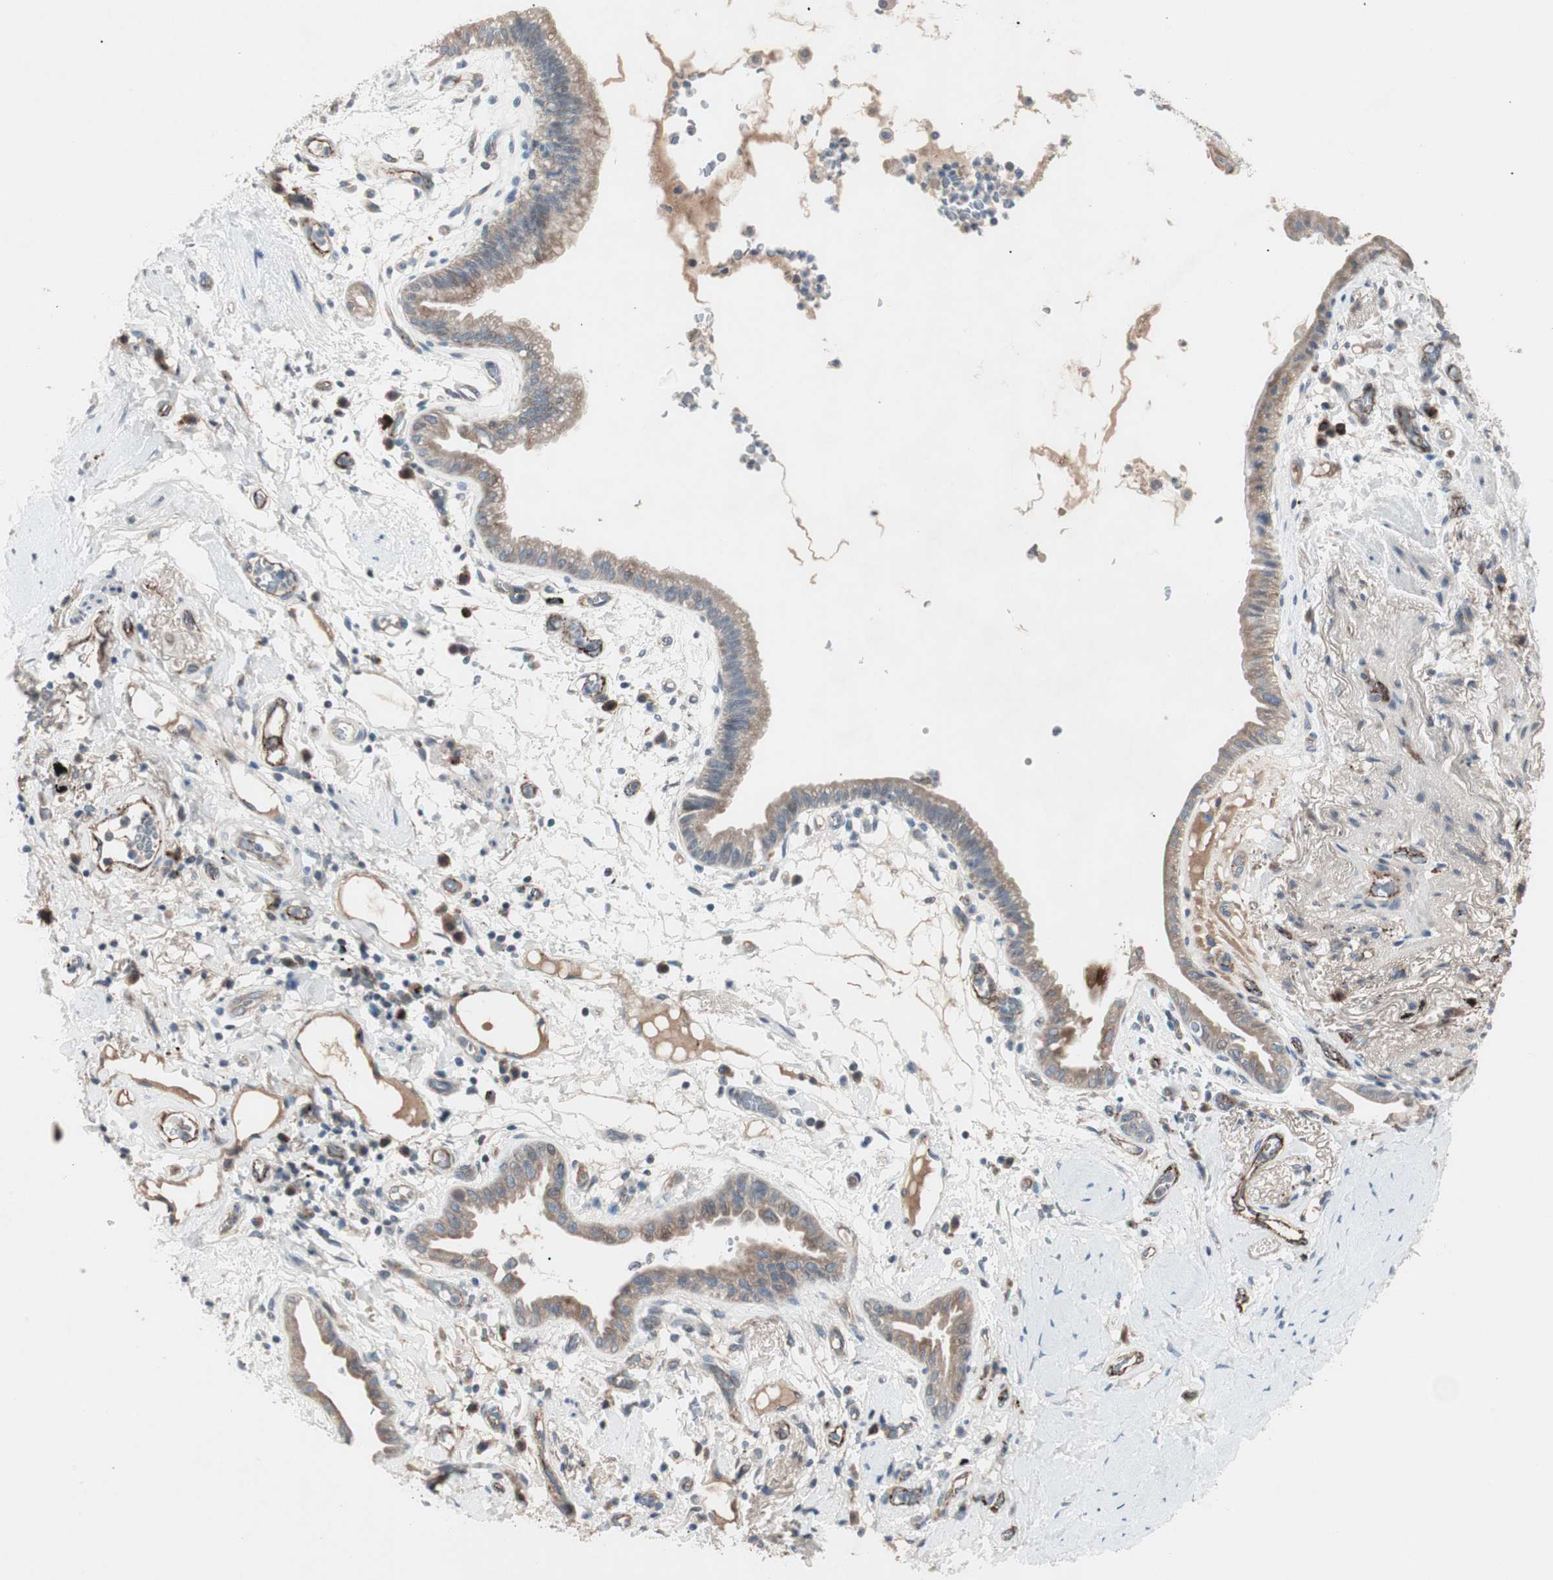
{"staining": {"intensity": "moderate", "quantity": "25%-75%", "location": "cytoplasmic/membranous"}, "tissue": "lung cancer", "cell_type": "Tumor cells", "image_type": "cancer", "snomed": [{"axis": "morphology", "description": "Adenocarcinoma, NOS"}, {"axis": "topography", "description": "Lung"}], "caption": "Immunohistochemistry (IHC) of human lung cancer (adenocarcinoma) displays medium levels of moderate cytoplasmic/membranous positivity in about 25%-75% of tumor cells.", "gene": "FGFR4", "patient": {"sex": "female", "age": 70}}